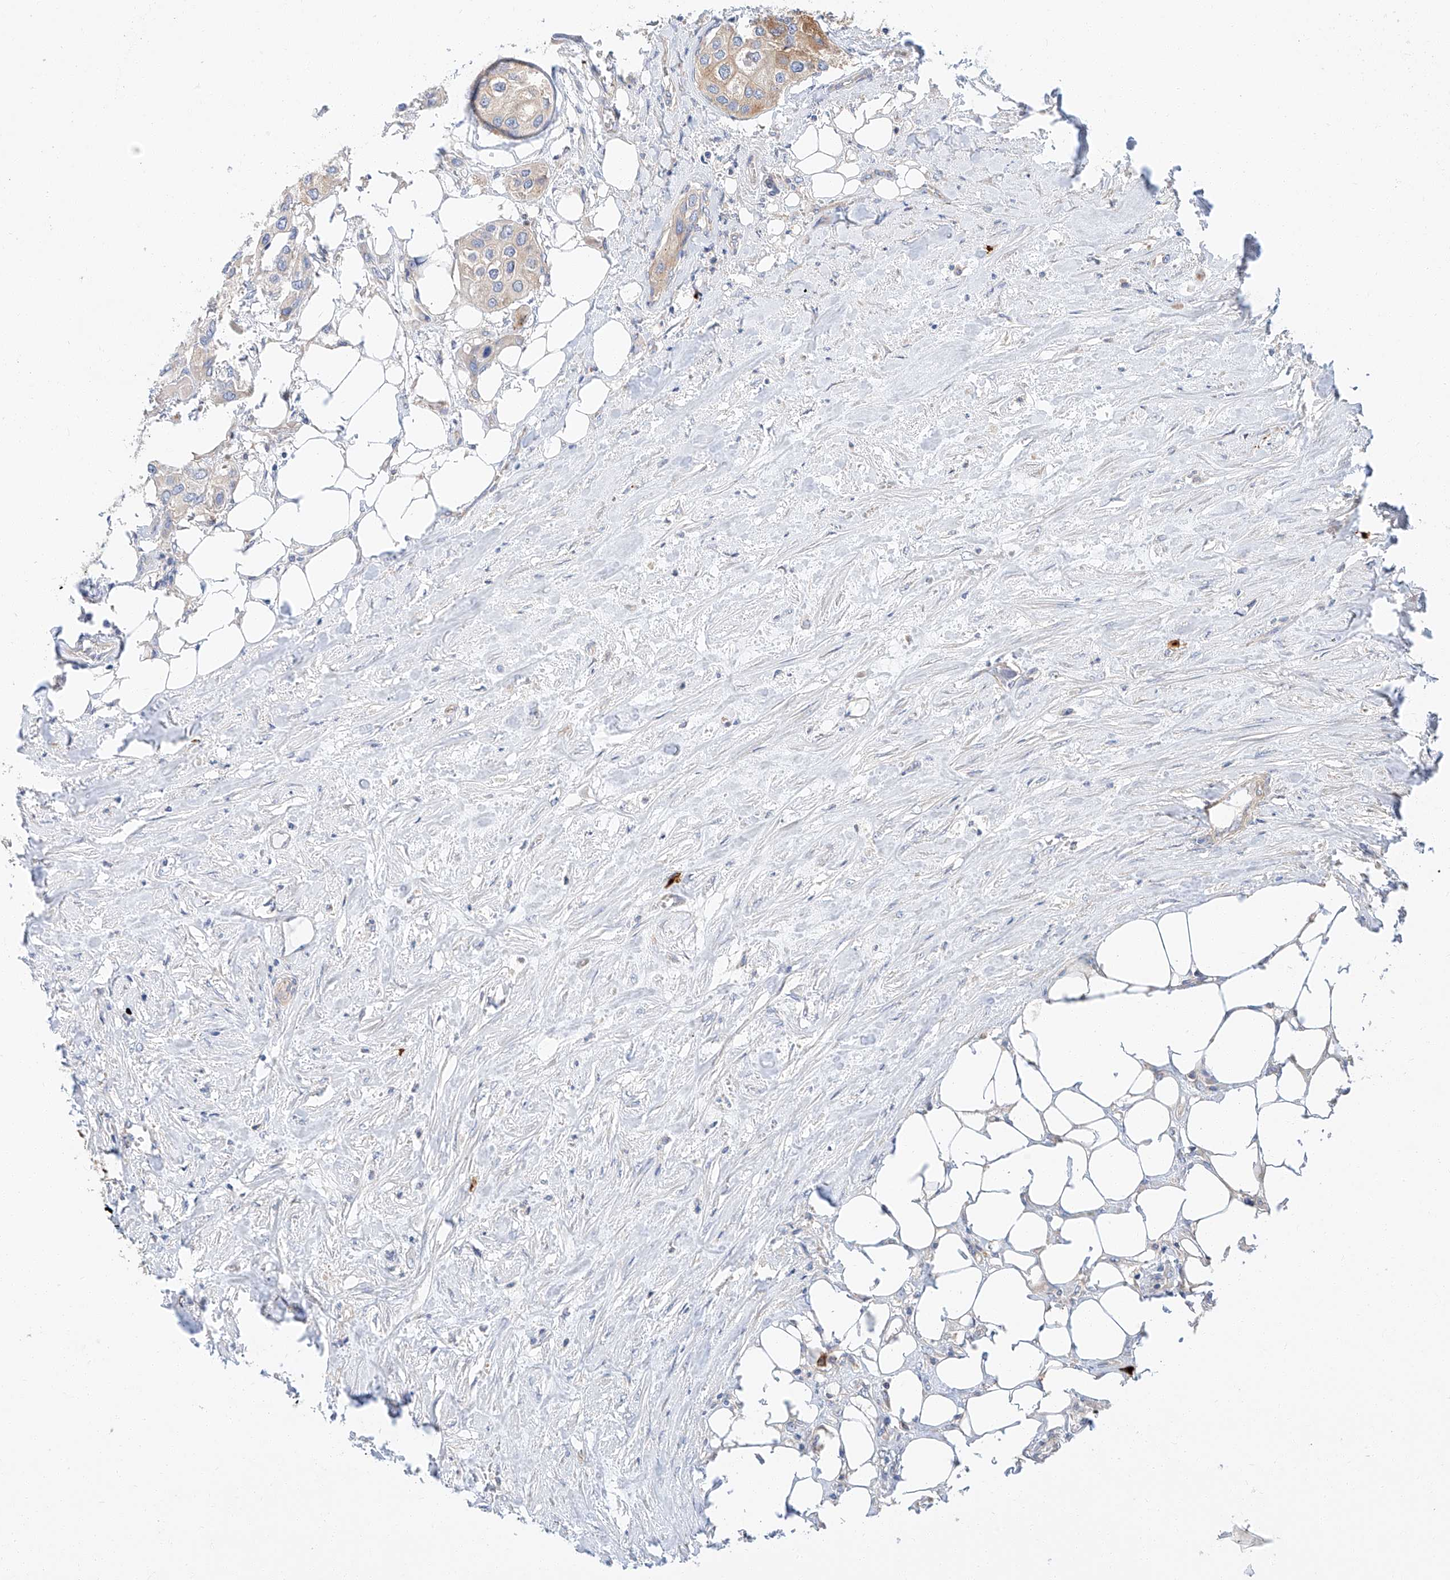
{"staining": {"intensity": "moderate", "quantity": ">75%", "location": "cytoplasmic/membranous"}, "tissue": "urothelial cancer", "cell_type": "Tumor cells", "image_type": "cancer", "snomed": [{"axis": "morphology", "description": "Urothelial carcinoma, High grade"}, {"axis": "topography", "description": "Urinary bladder"}], "caption": "A medium amount of moderate cytoplasmic/membranous expression is seen in approximately >75% of tumor cells in urothelial carcinoma (high-grade) tissue.", "gene": "GLMN", "patient": {"sex": "male", "age": 64}}